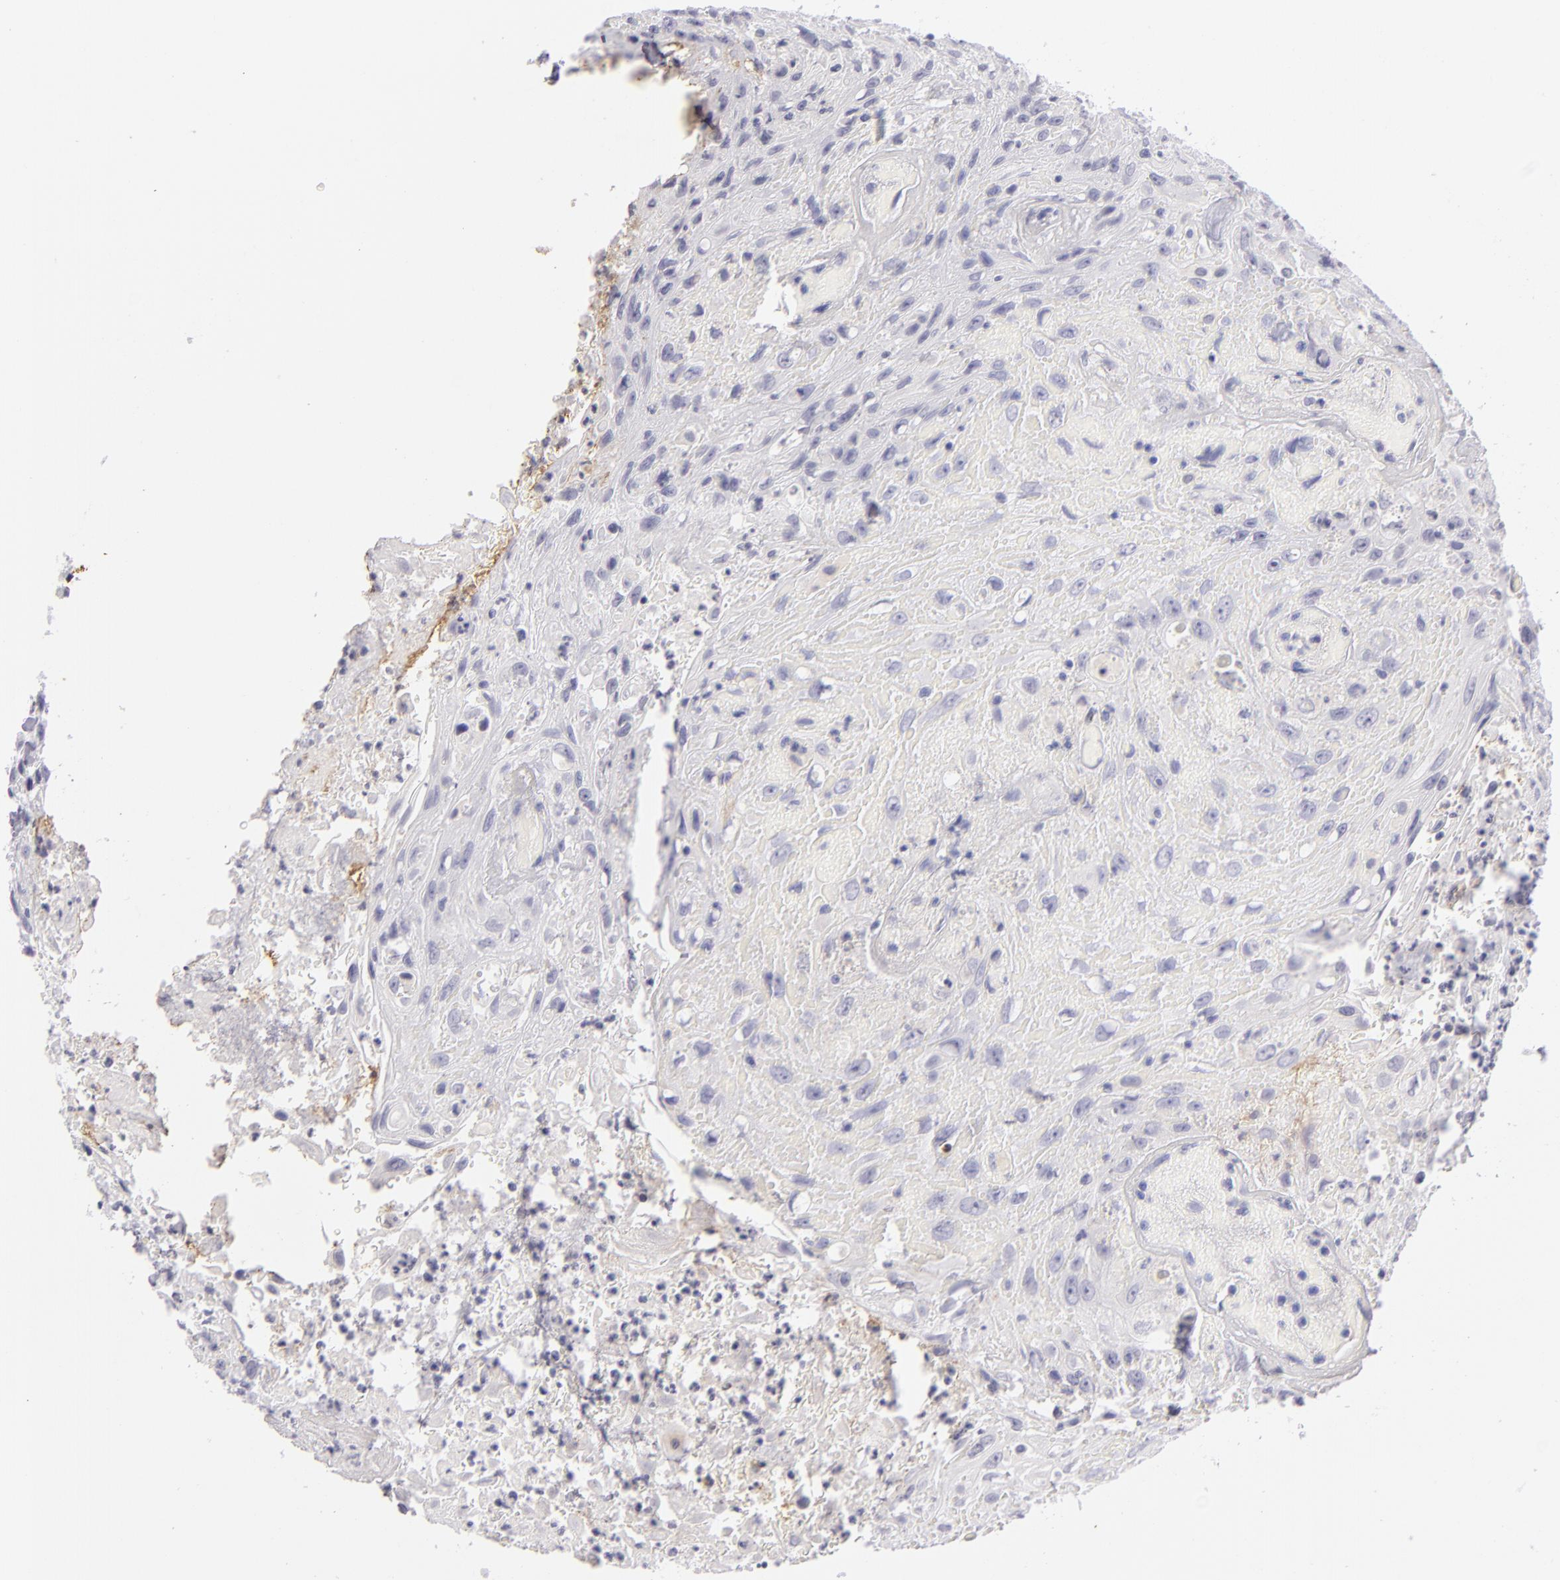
{"staining": {"intensity": "negative", "quantity": "none", "location": "none"}, "tissue": "urothelial cancer", "cell_type": "Tumor cells", "image_type": "cancer", "snomed": [{"axis": "morphology", "description": "Urothelial carcinoma, High grade"}, {"axis": "topography", "description": "Urinary bladder"}], "caption": "This image is of urothelial cancer stained with immunohistochemistry (IHC) to label a protein in brown with the nuclei are counter-stained blue. There is no positivity in tumor cells. Brightfield microscopy of immunohistochemistry stained with DAB (brown) and hematoxylin (blue), captured at high magnification.", "gene": "TNNC1", "patient": {"sex": "female", "age": 84}}